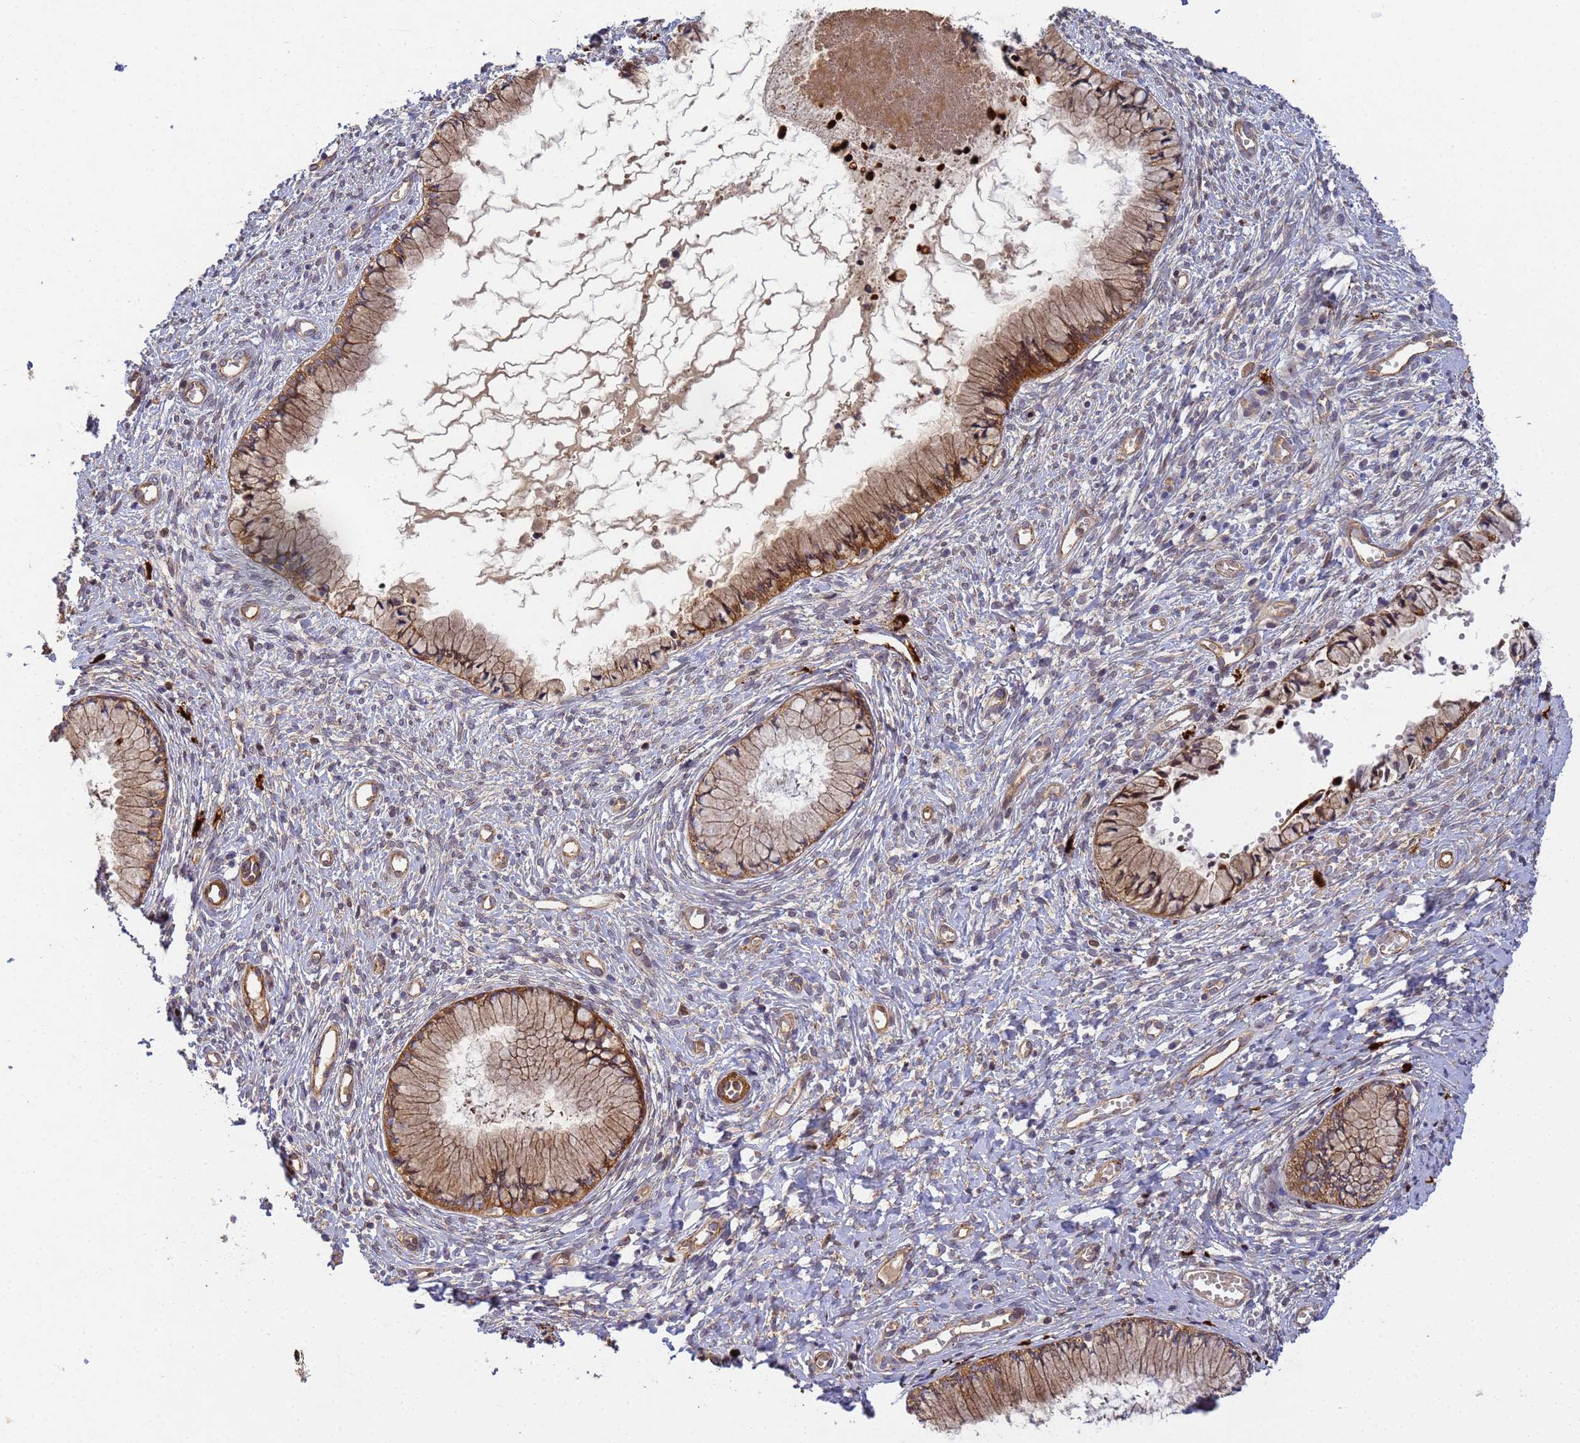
{"staining": {"intensity": "moderate", "quantity": ">75%", "location": "cytoplasmic/membranous"}, "tissue": "cervix", "cell_type": "Glandular cells", "image_type": "normal", "snomed": [{"axis": "morphology", "description": "Normal tissue, NOS"}, {"axis": "topography", "description": "Cervix"}], "caption": "Cervix stained with immunohistochemistry (IHC) displays moderate cytoplasmic/membranous expression in approximately >75% of glandular cells. The protein of interest is shown in brown color, while the nuclei are stained blue.", "gene": "RALGAPA2", "patient": {"sex": "female", "age": 42}}